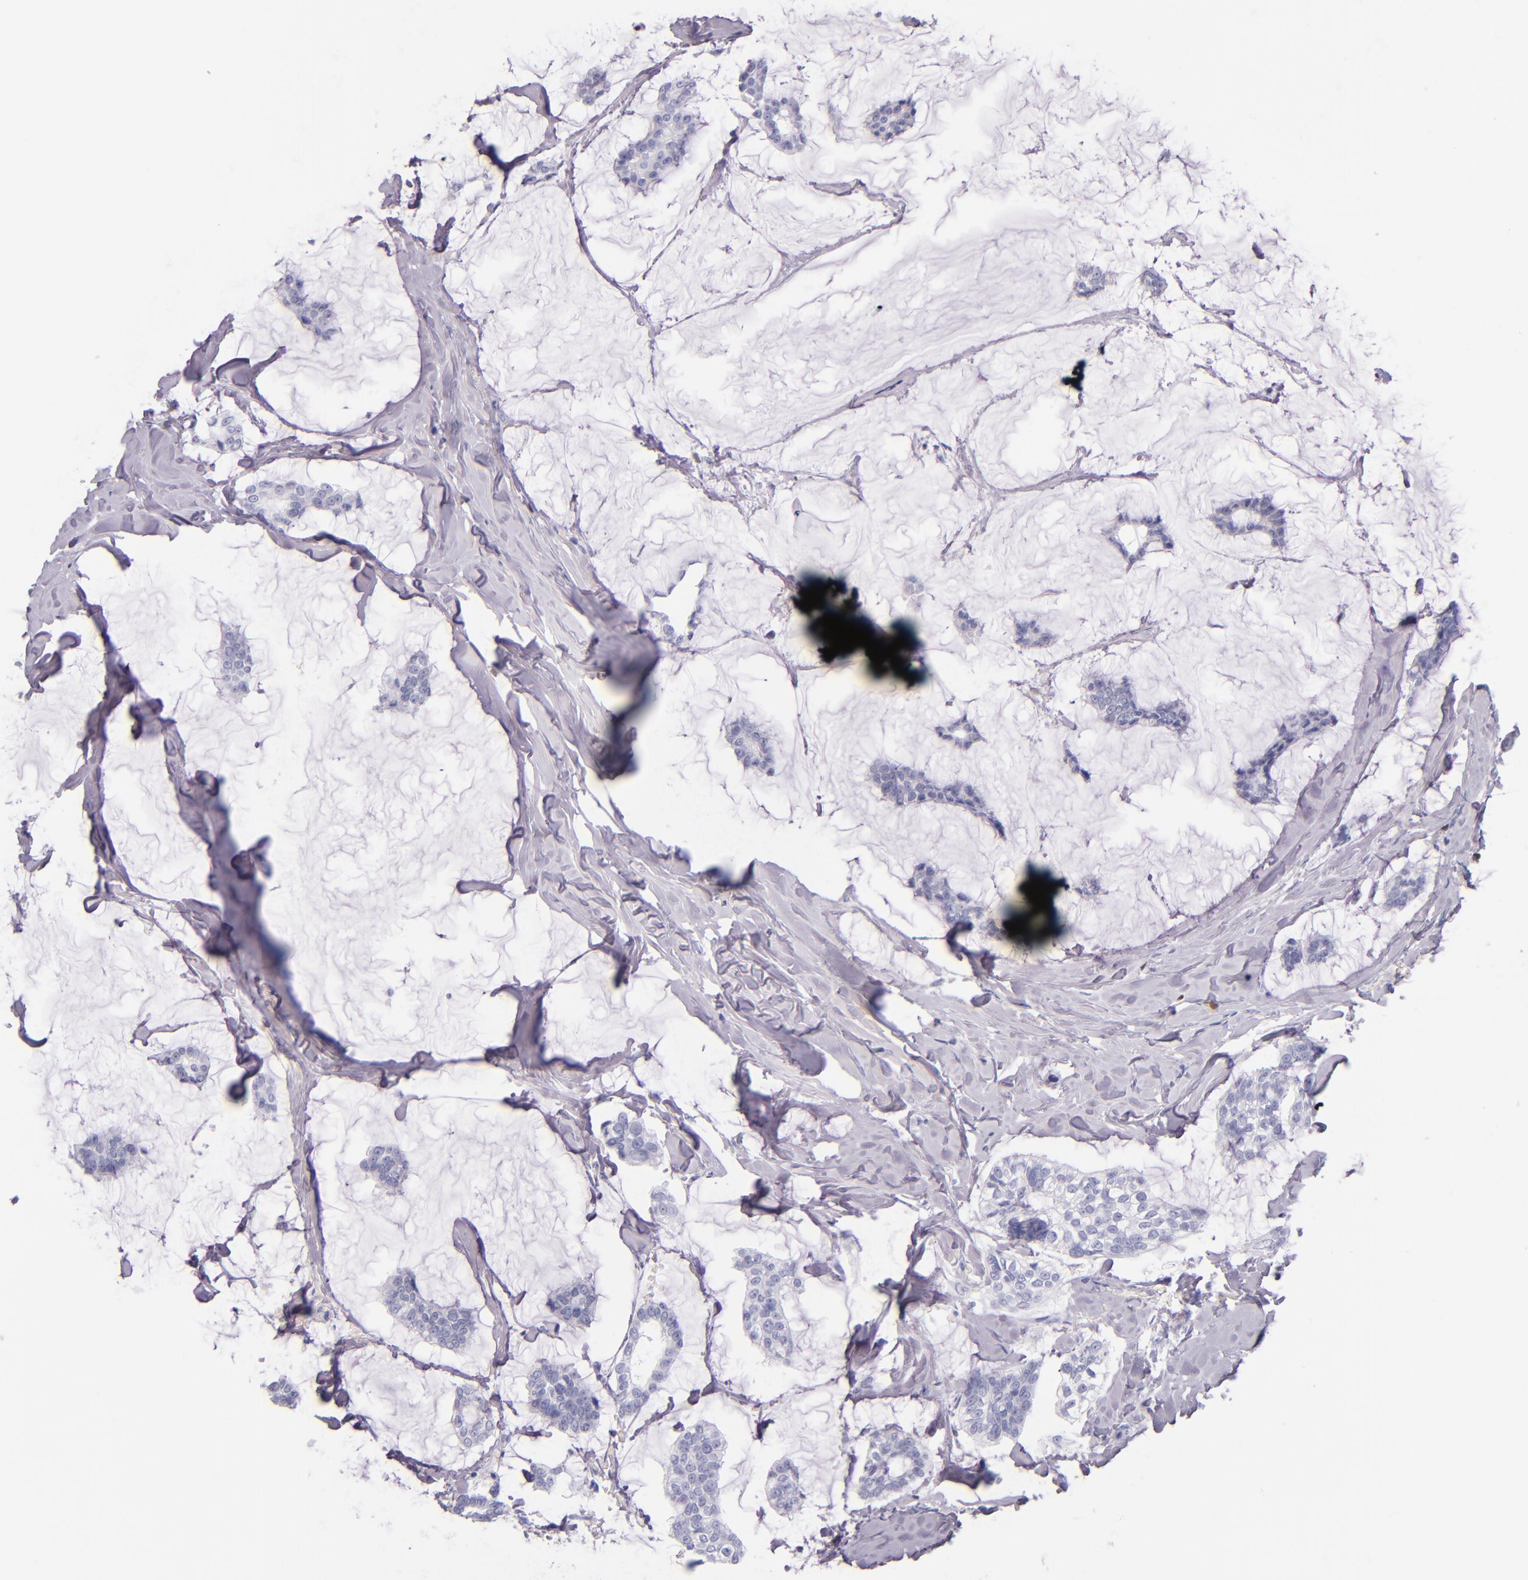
{"staining": {"intensity": "negative", "quantity": "none", "location": "none"}, "tissue": "breast cancer", "cell_type": "Tumor cells", "image_type": "cancer", "snomed": [{"axis": "morphology", "description": "Duct carcinoma"}, {"axis": "topography", "description": "Breast"}], "caption": "A histopathology image of breast cancer stained for a protein demonstrates no brown staining in tumor cells.", "gene": "IRF4", "patient": {"sex": "female", "age": 93}}